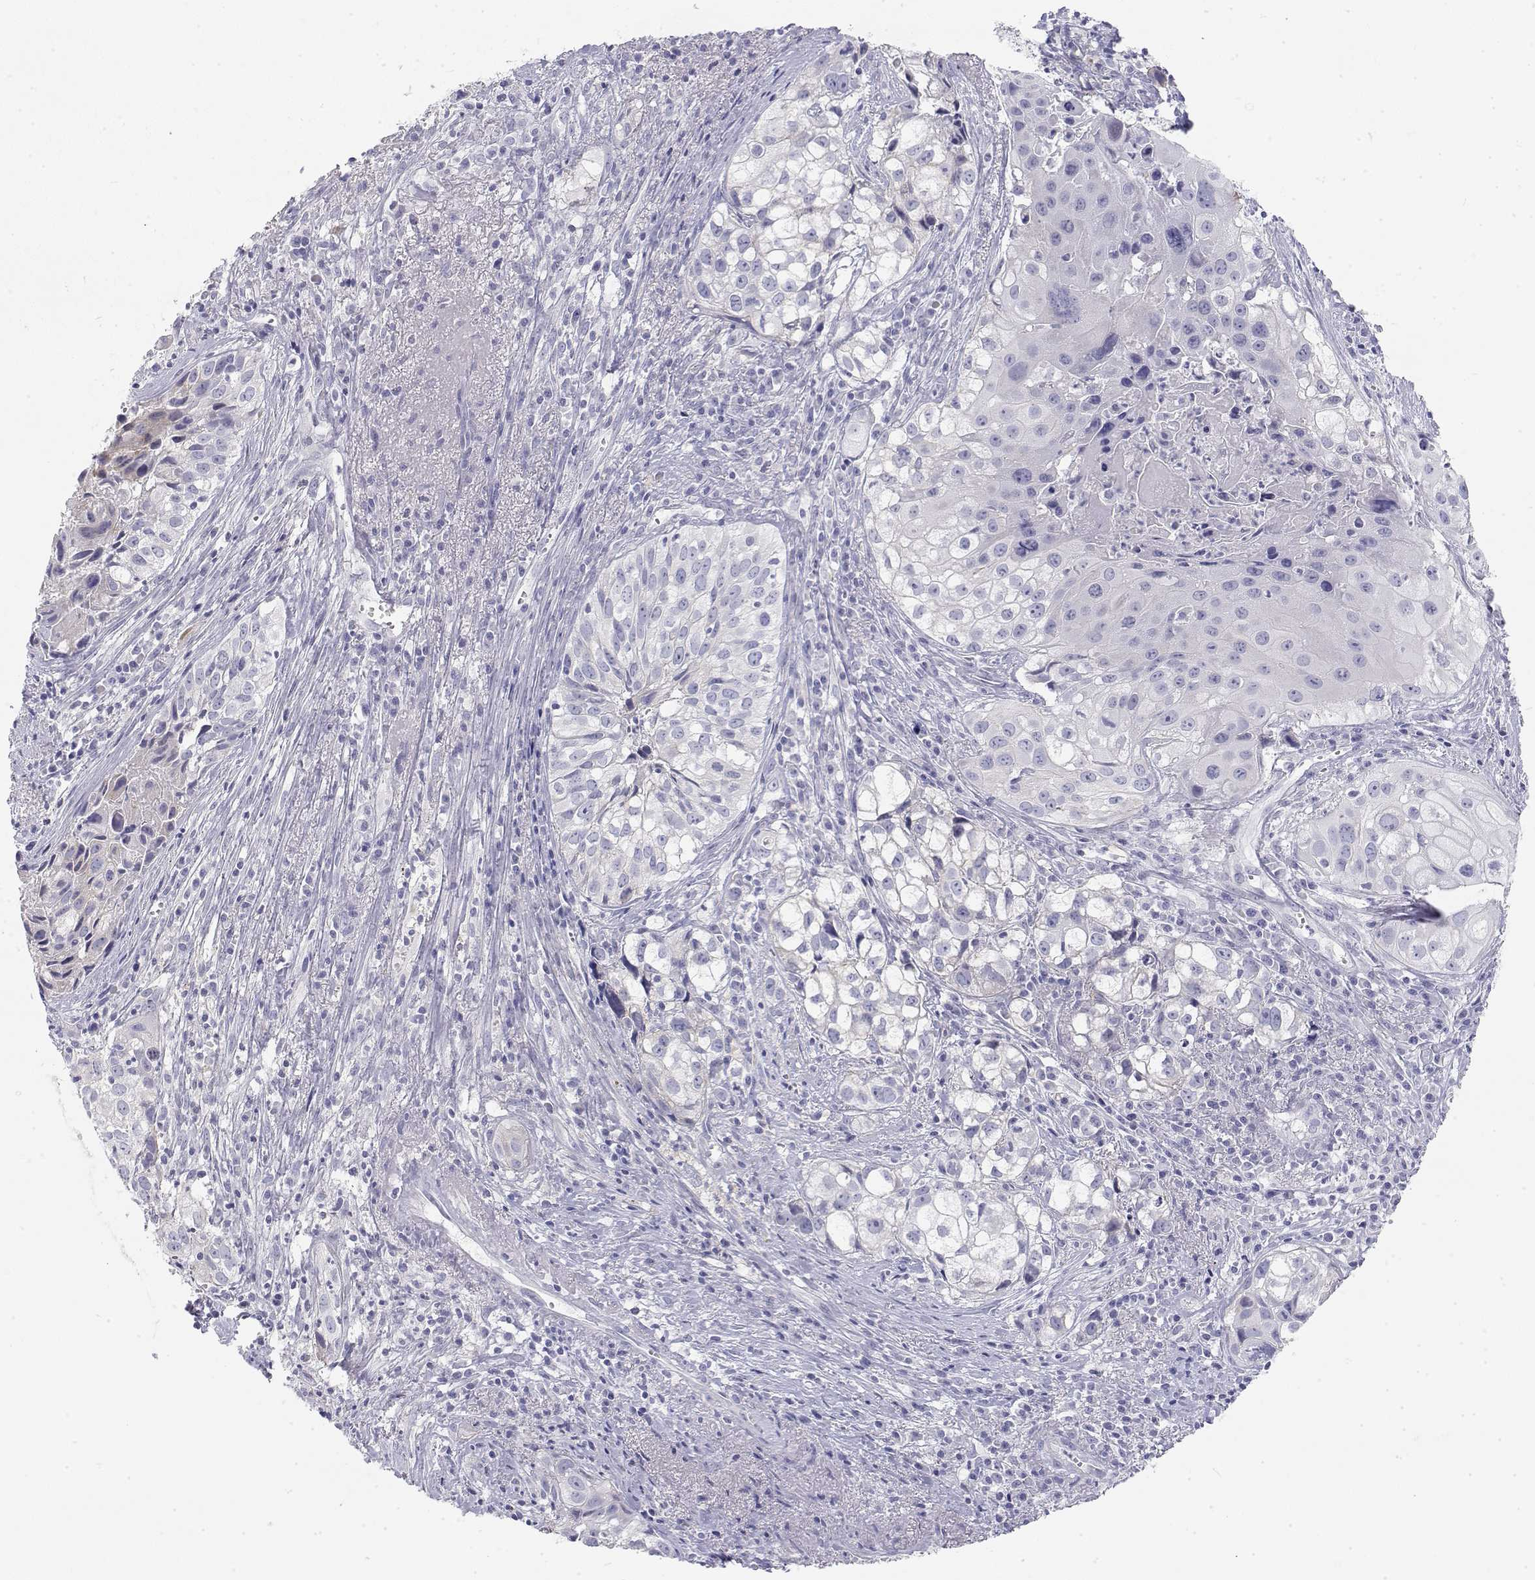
{"staining": {"intensity": "negative", "quantity": "none", "location": "none"}, "tissue": "cervical cancer", "cell_type": "Tumor cells", "image_type": "cancer", "snomed": [{"axis": "morphology", "description": "Squamous cell carcinoma, NOS"}, {"axis": "topography", "description": "Cervix"}], "caption": "Cervical squamous cell carcinoma was stained to show a protein in brown. There is no significant staining in tumor cells. (DAB (3,3'-diaminobenzidine) immunohistochemistry visualized using brightfield microscopy, high magnification).", "gene": "MISP", "patient": {"sex": "female", "age": 53}}